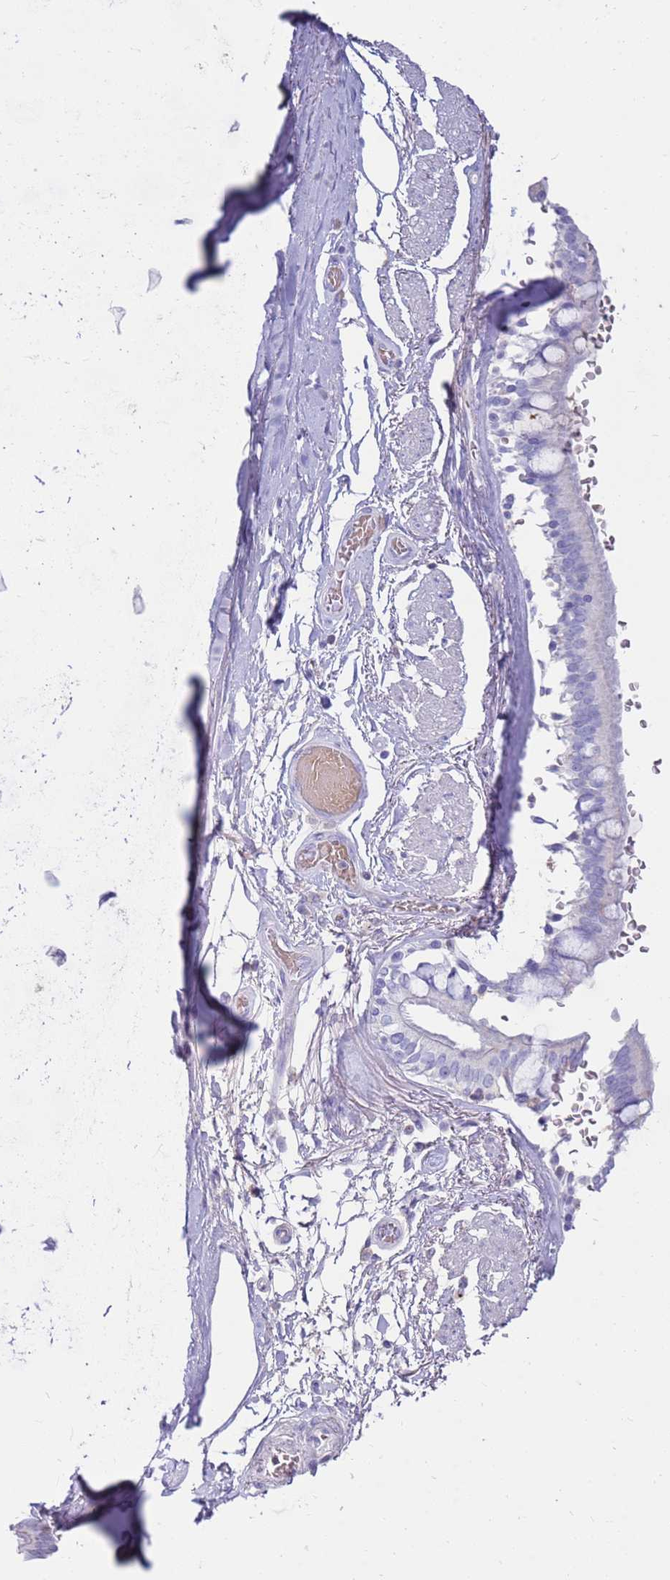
{"staining": {"intensity": "negative", "quantity": "none", "location": "none"}, "tissue": "bronchus", "cell_type": "Respiratory epithelial cells", "image_type": "normal", "snomed": [{"axis": "morphology", "description": "Normal tissue, NOS"}, {"axis": "topography", "description": "Bronchus"}], "caption": "An IHC photomicrograph of unremarkable bronchus is shown. There is no staining in respiratory epithelial cells of bronchus. The staining was performed using DAB to visualize the protein expression in brown, while the nuclei were stained in blue with hematoxylin (Magnification: 20x).", "gene": "EVPLL", "patient": {"sex": "male", "age": 70}}